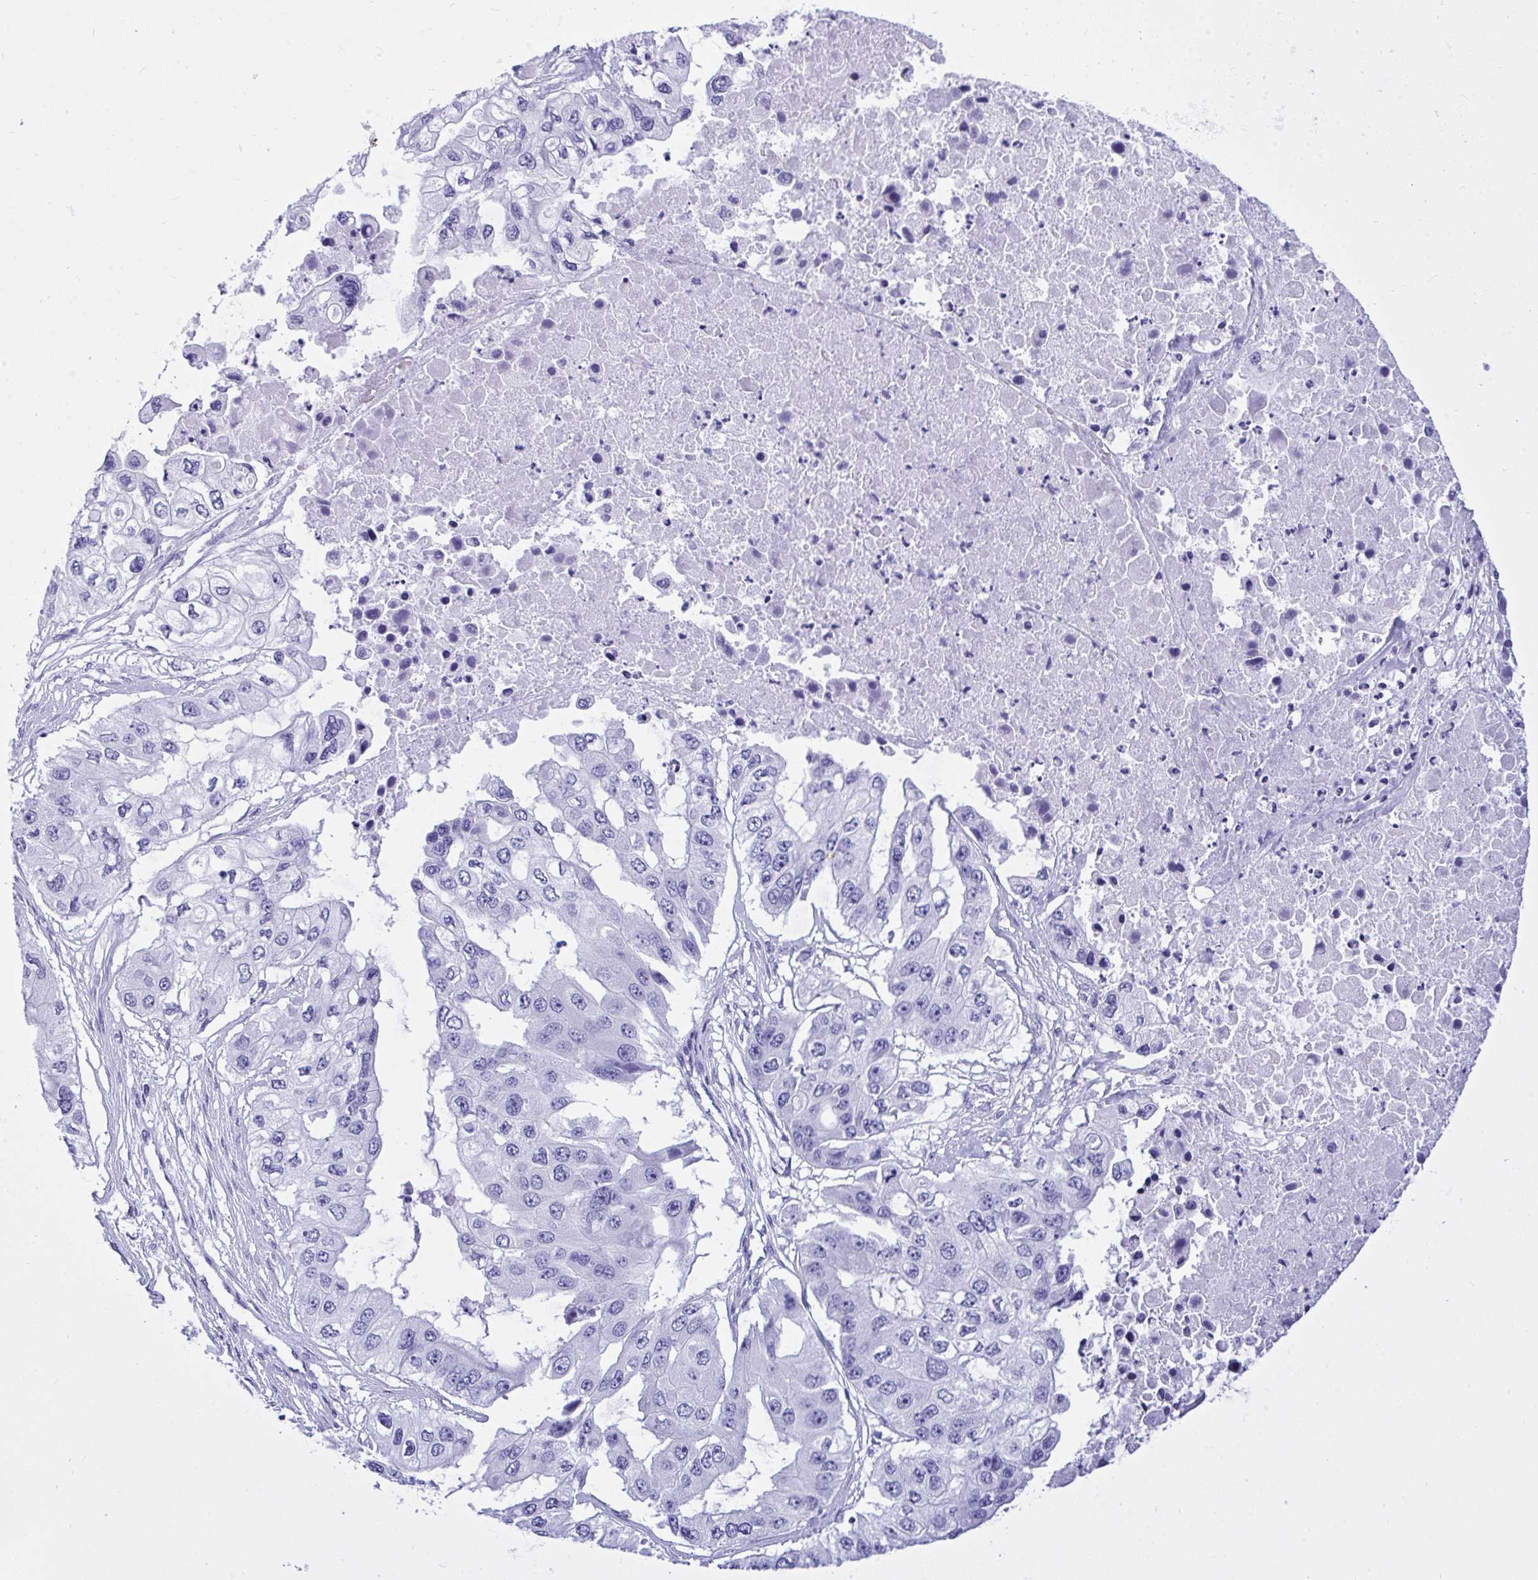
{"staining": {"intensity": "negative", "quantity": "none", "location": "none"}, "tissue": "ovarian cancer", "cell_type": "Tumor cells", "image_type": "cancer", "snomed": [{"axis": "morphology", "description": "Cystadenocarcinoma, serous, NOS"}, {"axis": "topography", "description": "Ovary"}], "caption": "An IHC micrograph of ovarian cancer is shown. There is no staining in tumor cells of ovarian cancer. (DAB (3,3'-diaminobenzidine) immunohistochemistry (IHC) with hematoxylin counter stain).", "gene": "TLN2", "patient": {"sex": "female", "age": 56}}